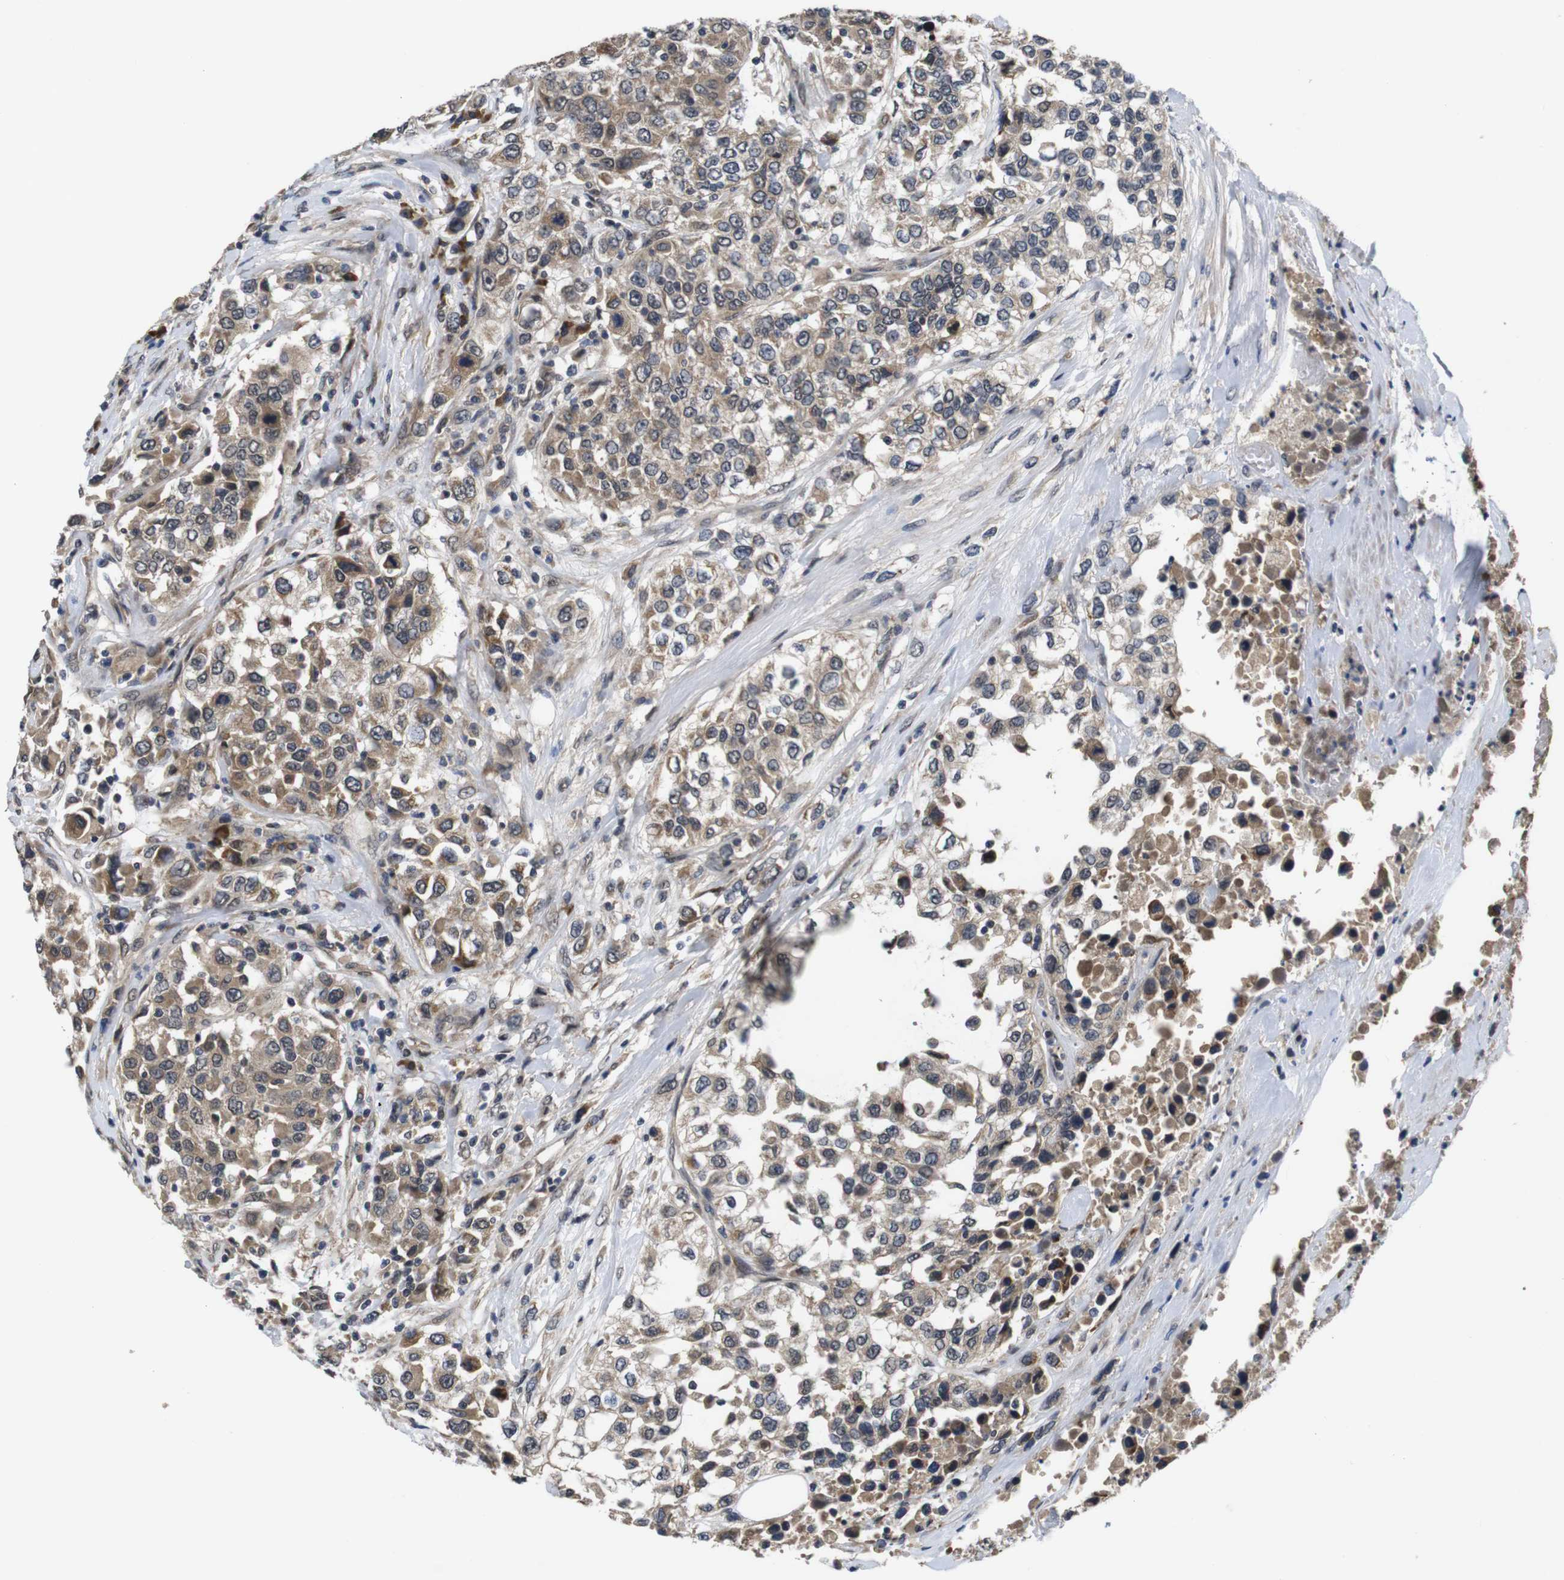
{"staining": {"intensity": "weak", "quantity": ">75%", "location": "cytoplasmic/membranous"}, "tissue": "urothelial cancer", "cell_type": "Tumor cells", "image_type": "cancer", "snomed": [{"axis": "morphology", "description": "Urothelial carcinoma, High grade"}, {"axis": "topography", "description": "Urinary bladder"}], "caption": "An immunohistochemistry (IHC) photomicrograph of tumor tissue is shown. Protein staining in brown shows weak cytoplasmic/membranous positivity in high-grade urothelial carcinoma within tumor cells. (Brightfield microscopy of DAB IHC at high magnification).", "gene": "ZBTB46", "patient": {"sex": "female", "age": 80}}